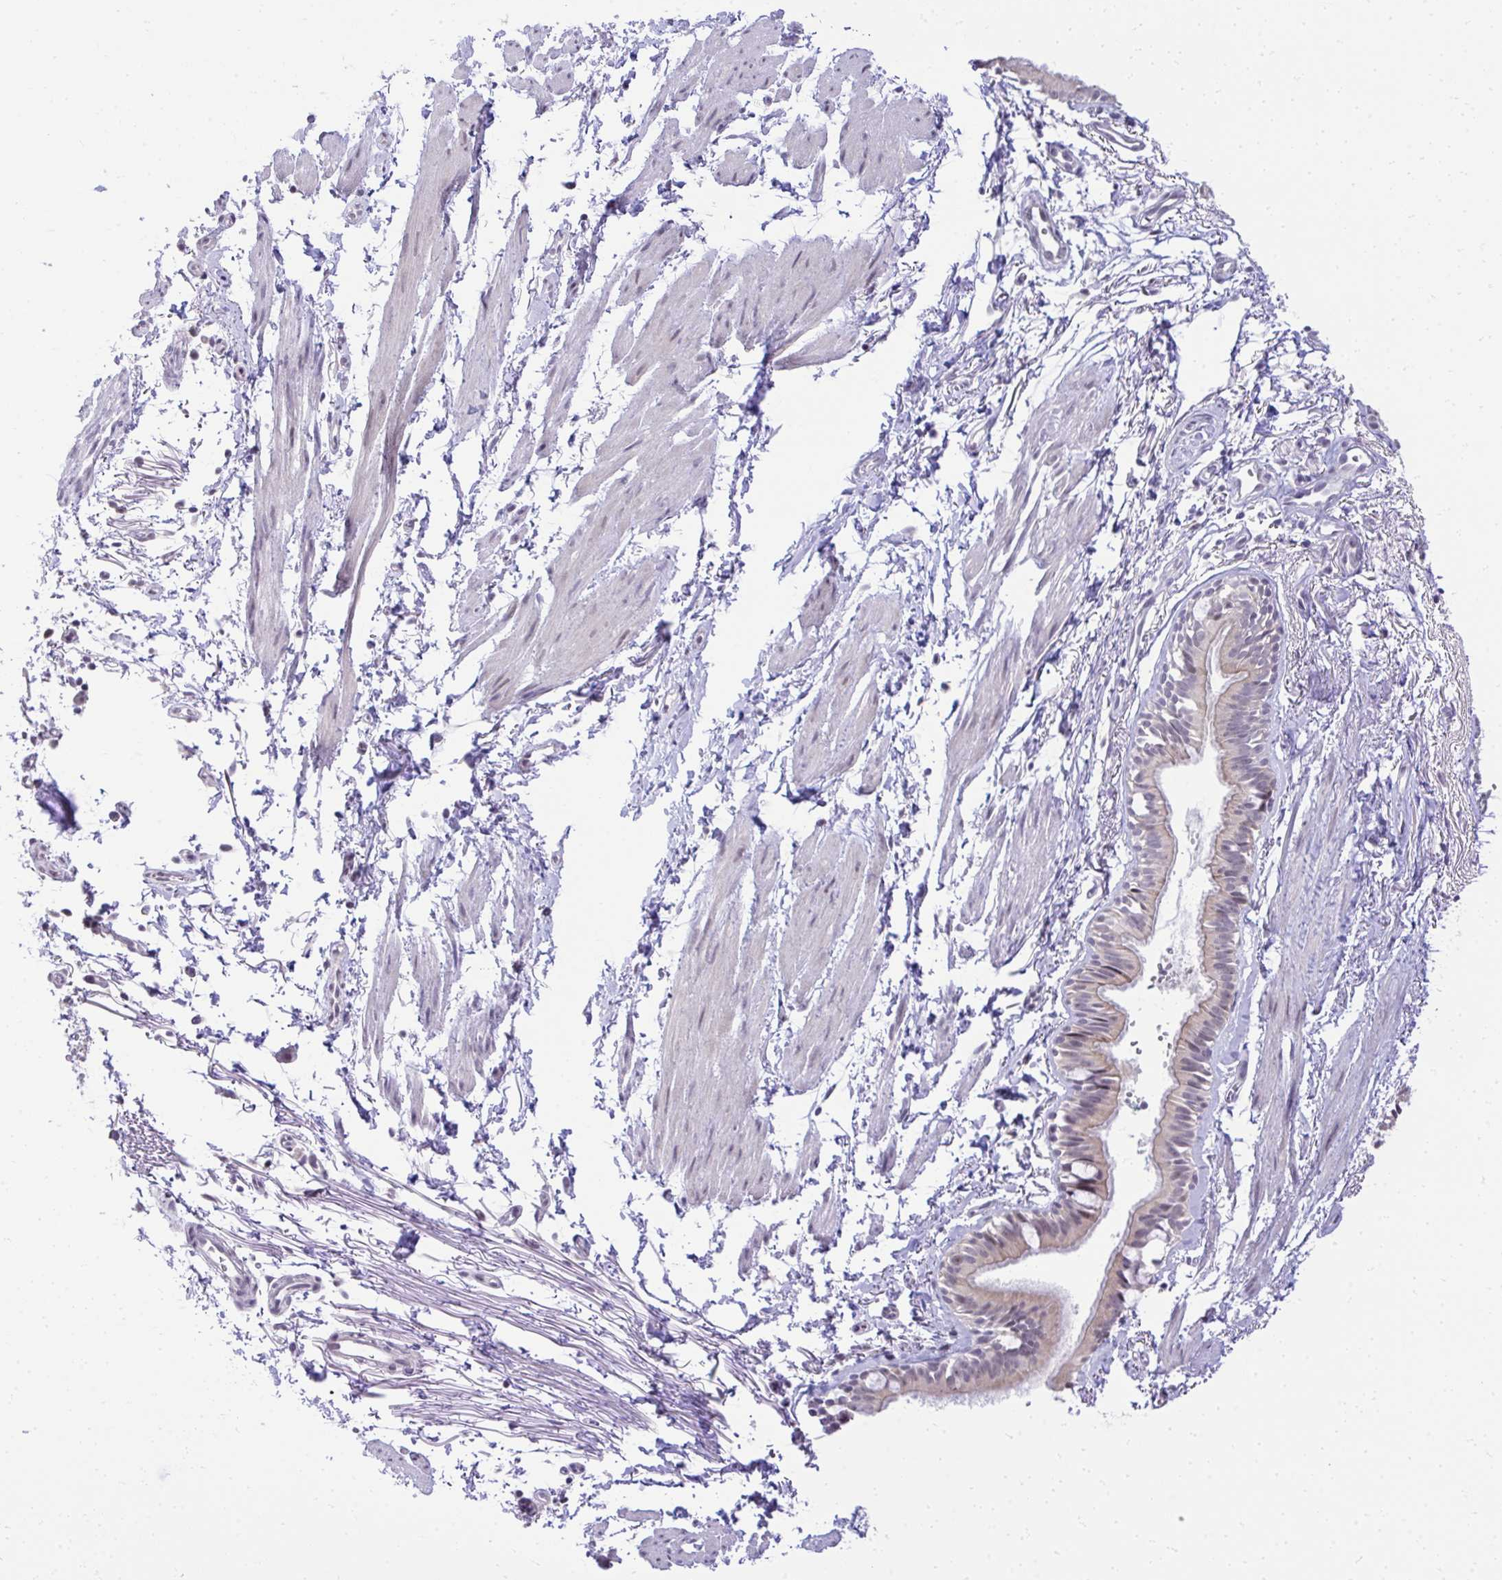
{"staining": {"intensity": "weak", "quantity": "<25%", "location": "cytoplasmic/membranous,nuclear"}, "tissue": "bronchus", "cell_type": "Respiratory epithelial cells", "image_type": "normal", "snomed": [{"axis": "morphology", "description": "Normal tissue, NOS"}, {"axis": "topography", "description": "Cartilage tissue"}, {"axis": "topography", "description": "Bronchus"}, {"axis": "topography", "description": "Peripheral nerve tissue"}], "caption": "IHC image of normal bronchus: bronchus stained with DAB exhibits no significant protein staining in respiratory epithelial cells.", "gene": "EID3", "patient": {"sex": "female", "age": 59}}